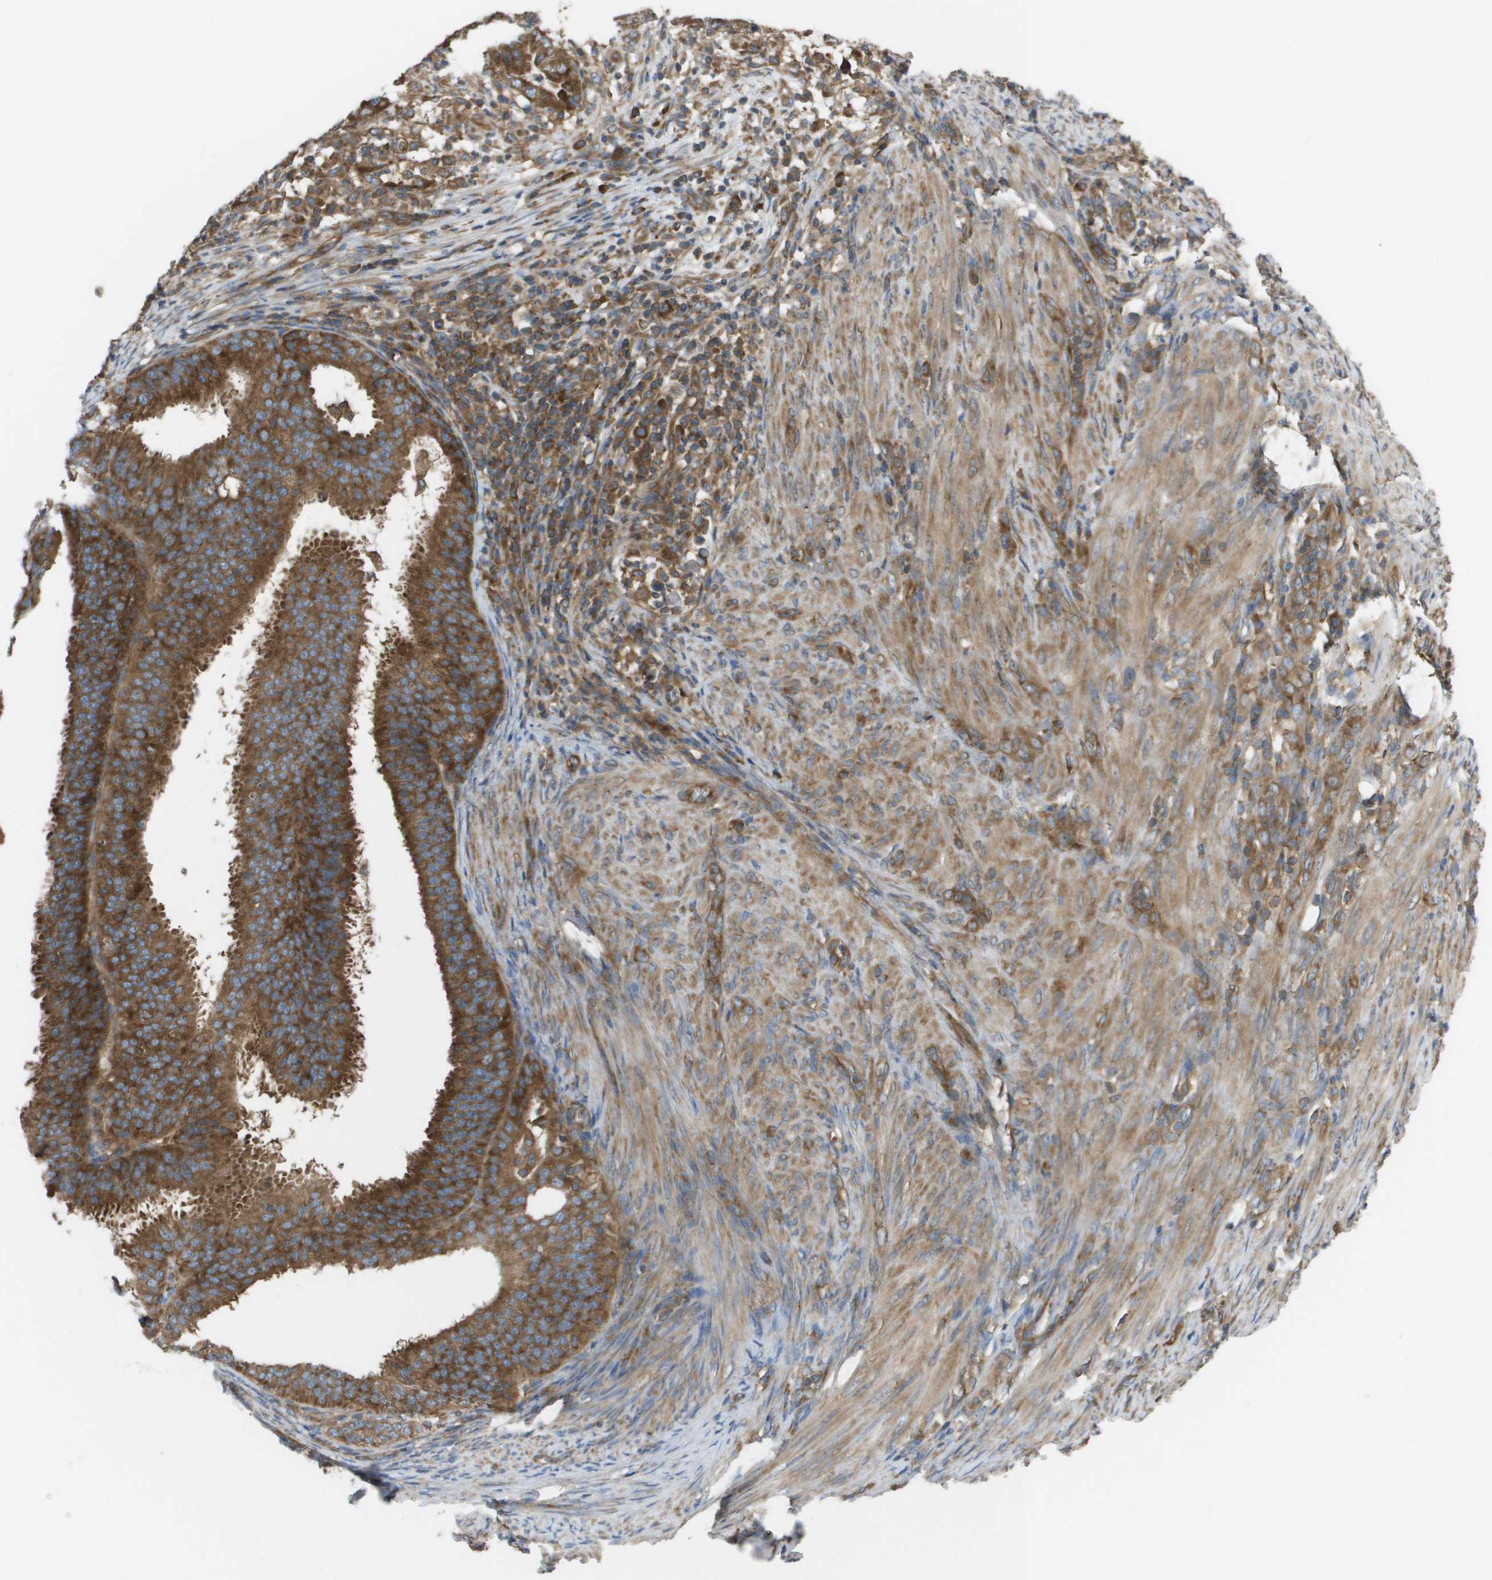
{"staining": {"intensity": "strong", "quantity": ">75%", "location": "cytoplasmic/membranous"}, "tissue": "endometrial cancer", "cell_type": "Tumor cells", "image_type": "cancer", "snomed": [{"axis": "morphology", "description": "Adenocarcinoma, NOS"}, {"axis": "topography", "description": "Endometrium"}], "caption": "Immunohistochemistry (DAB) staining of human endometrial adenocarcinoma exhibits strong cytoplasmic/membranous protein positivity in about >75% of tumor cells. Nuclei are stained in blue.", "gene": "EIF4G2", "patient": {"sex": "female", "age": 70}}